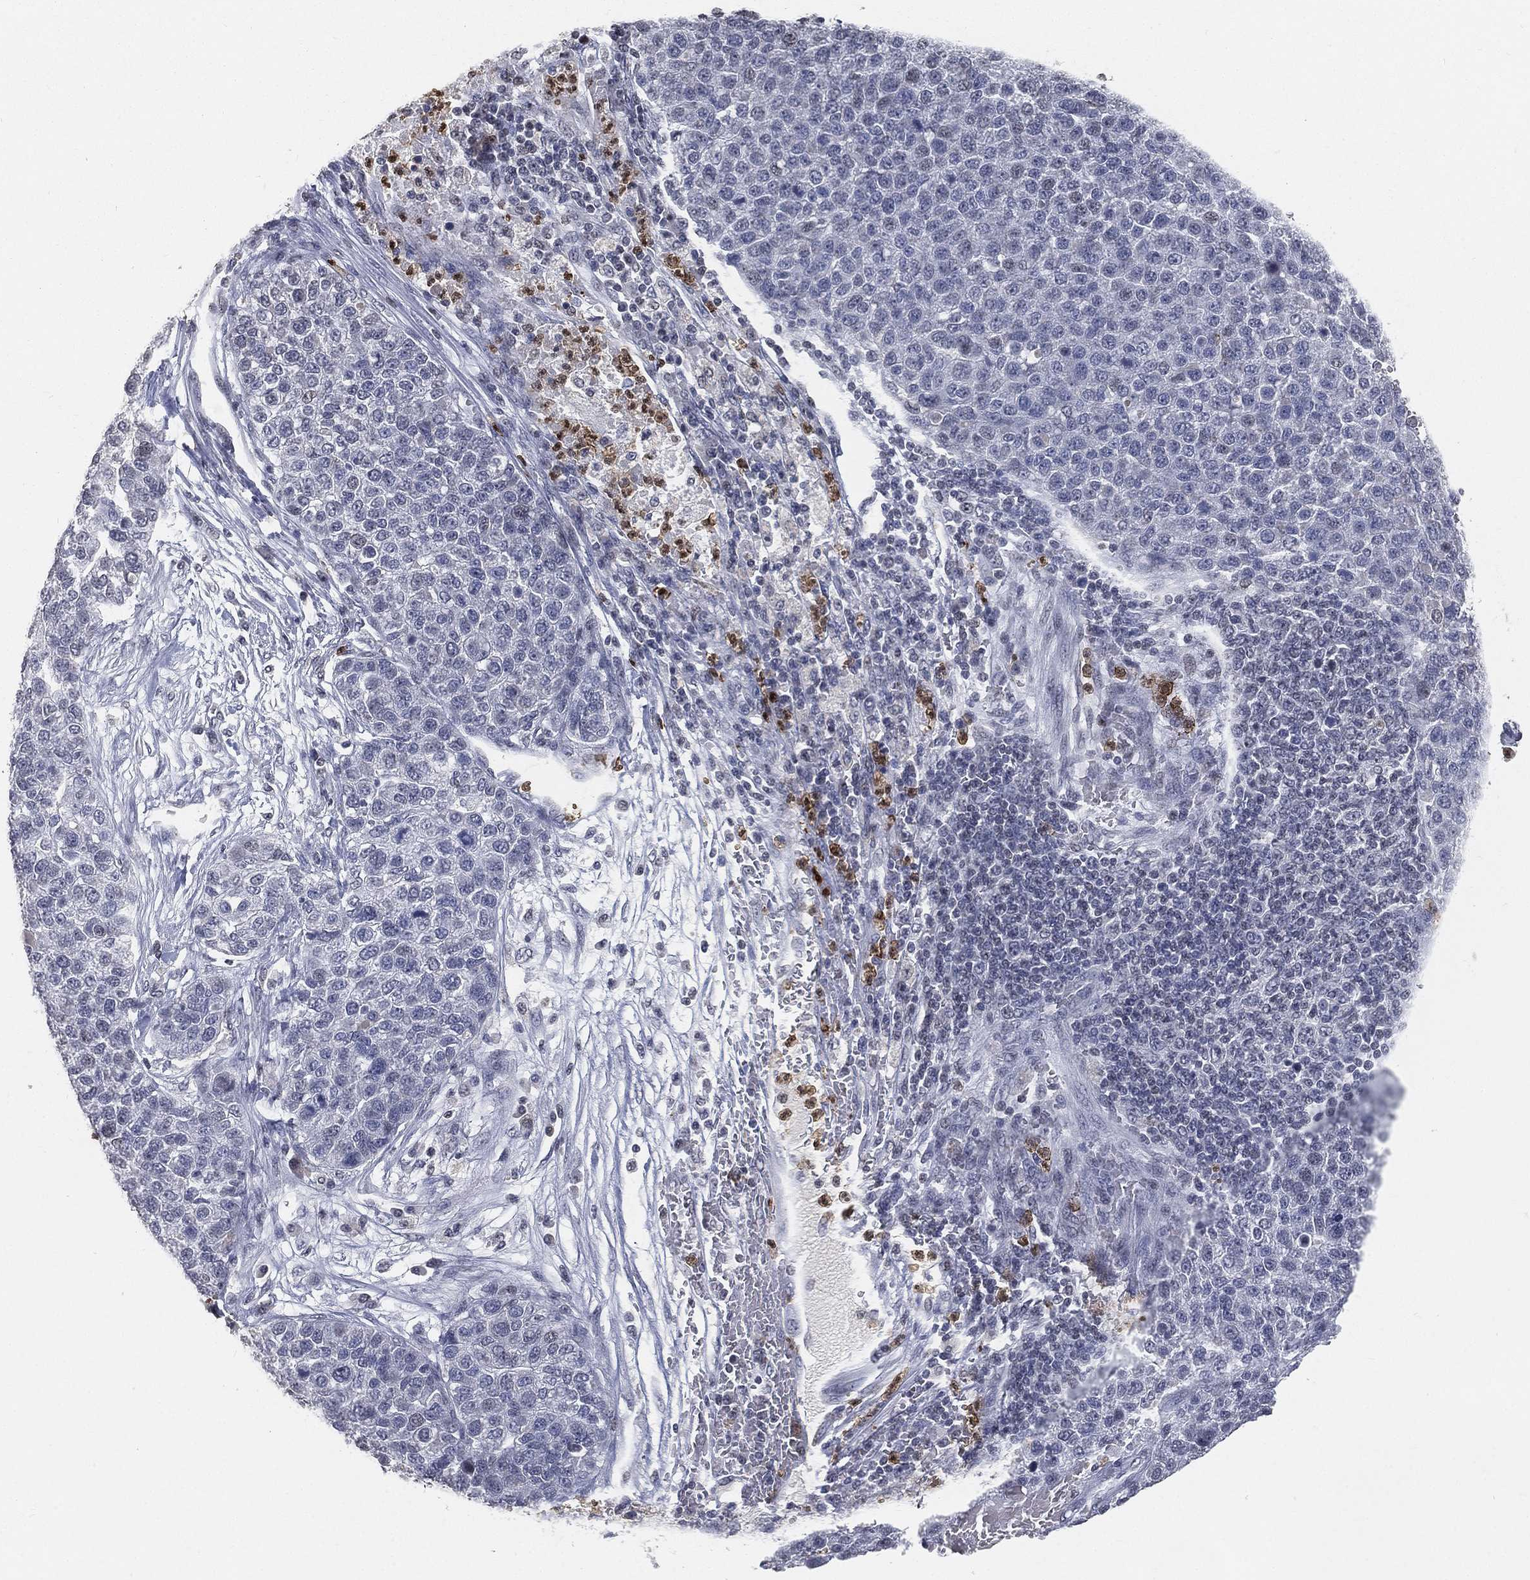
{"staining": {"intensity": "negative", "quantity": "none", "location": "none"}, "tissue": "pancreatic cancer", "cell_type": "Tumor cells", "image_type": "cancer", "snomed": [{"axis": "morphology", "description": "Adenocarcinoma, NOS"}, {"axis": "topography", "description": "Pancreas"}], "caption": "A high-resolution photomicrograph shows immunohistochemistry (IHC) staining of pancreatic cancer, which shows no significant positivity in tumor cells.", "gene": "ARG1", "patient": {"sex": "female", "age": 61}}